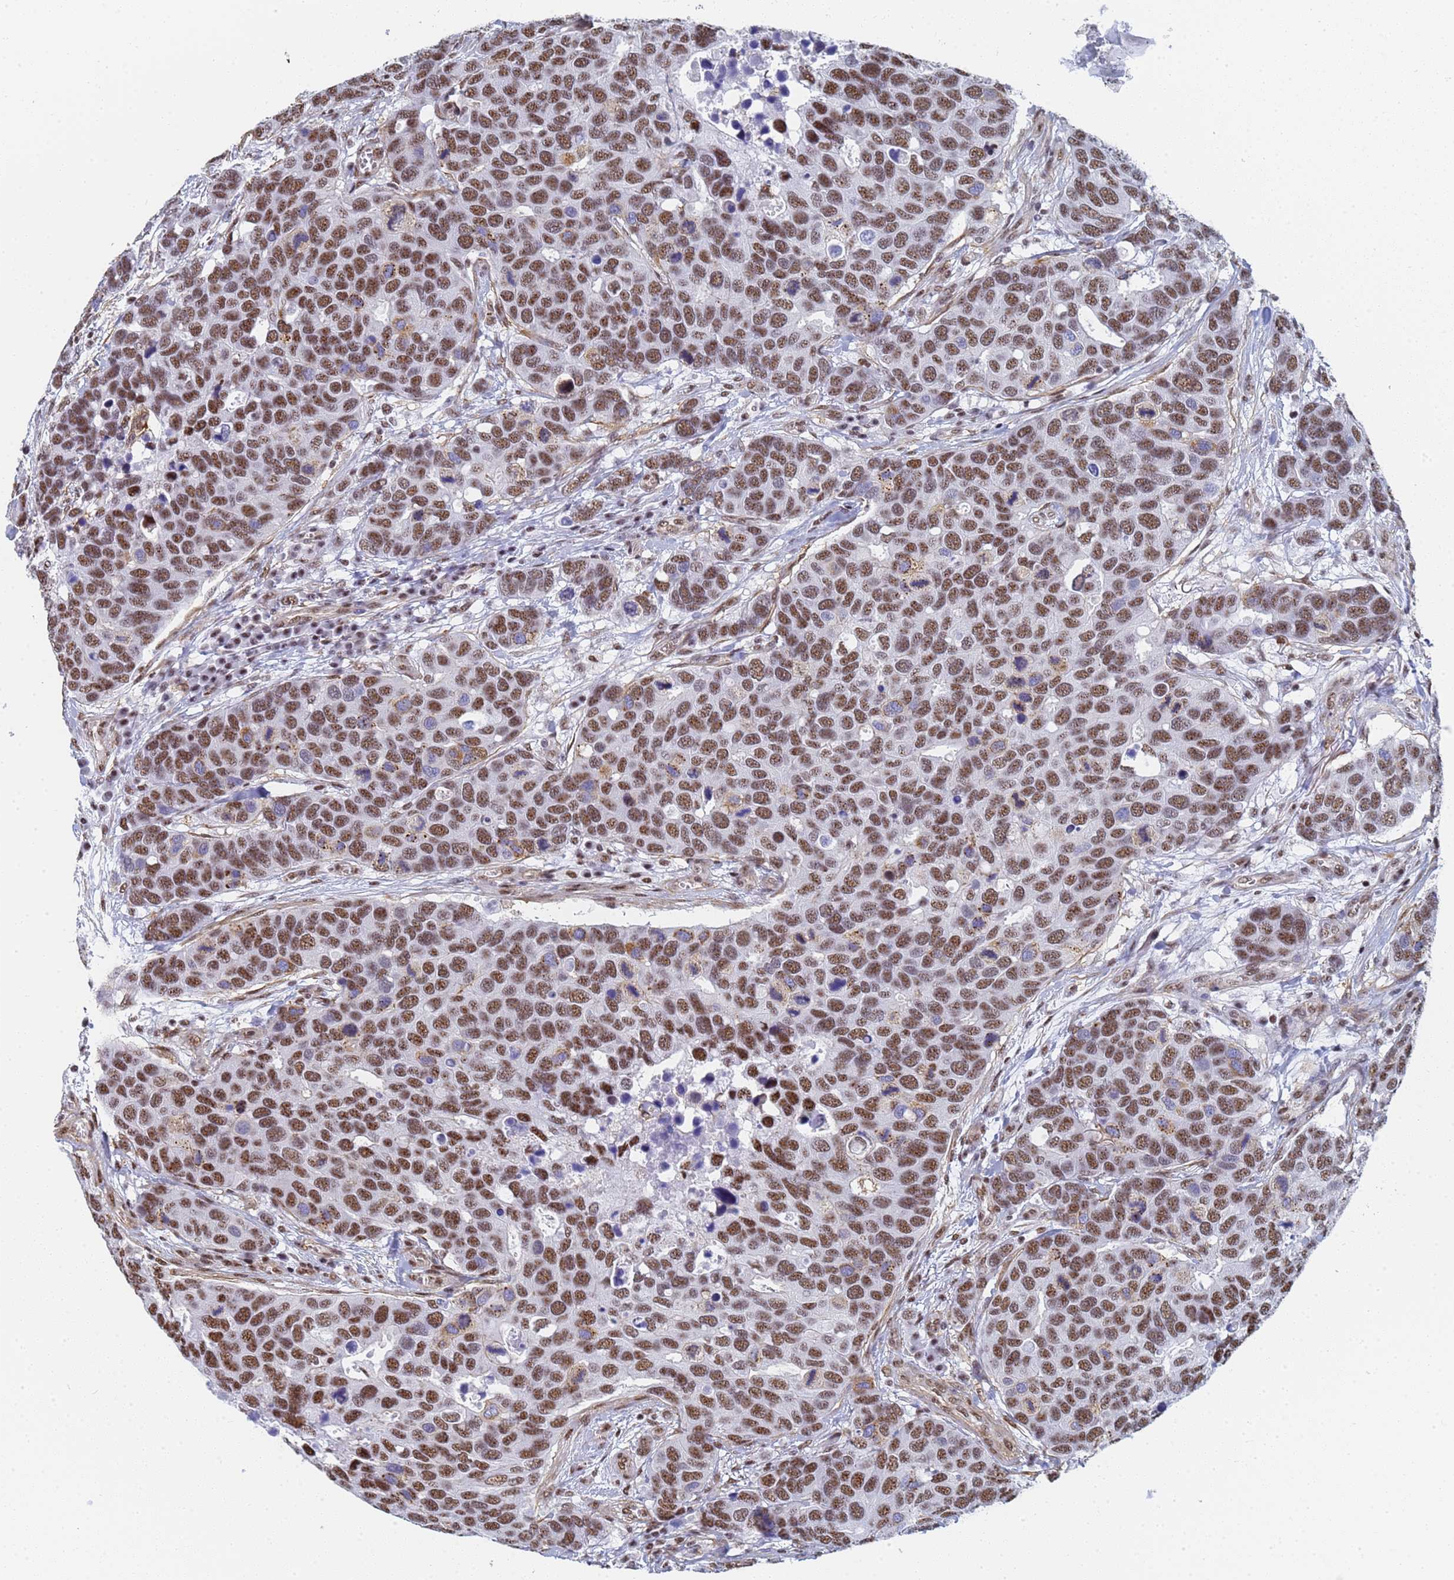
{"staining": {"intensity": "strong", "quantity": ">75%", "location": "nuclear"}, "tissue": "breast cancer", "cell_type": "Tumor cells", "image_type": "cancer", "snomed": [{"axis": "morphology", "description": "Duct carcinoma"}, {"axis": "topography", "description": "Breast"}], "caption": "Protein analysis of breast cancer (infiltrating ductal carcinoma) tissue exhibits strong nuclear staining in approximately >75% of tumor cells.", "gene": "PRRT4", "patient": {"sex": "female", "age": 83}}